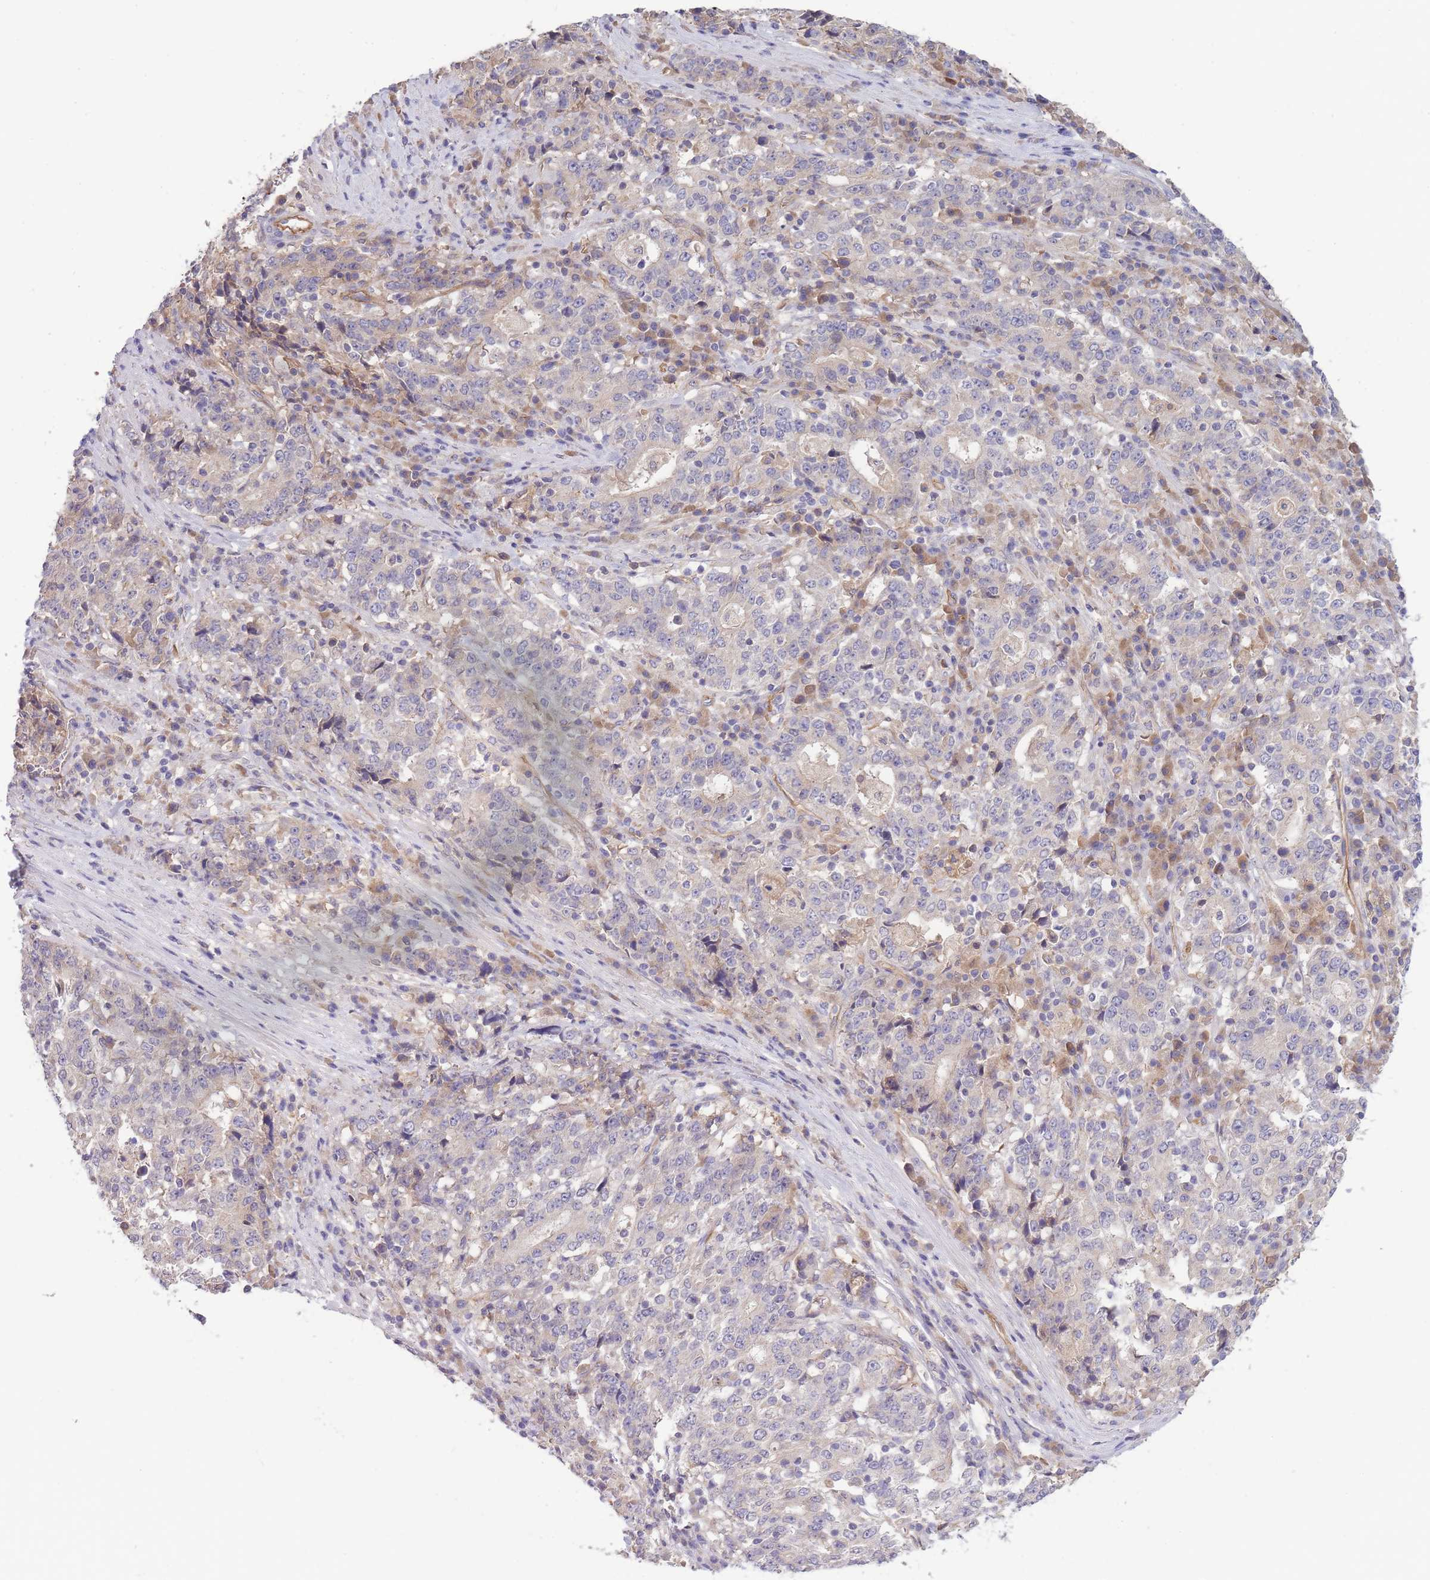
{"staining": {"intensity": "negative", "quantity": "none", "location": "none"}, "tissue": "stomach cancer", "cell_type": "Tumor cells", "image_type": "cancer", "snomed": [{"axis": "morphology", "description": "Adenocarcinoma, NOS"}, {"axis": "topography", "description": "Stomach"}], "caption": "Photomicrograph shows no protein staining in tumor cells of adenocarcinoma (stomach) tissue.", "gene": "NDUFAF5", "patient": {"sex": "male", "age": 59}}